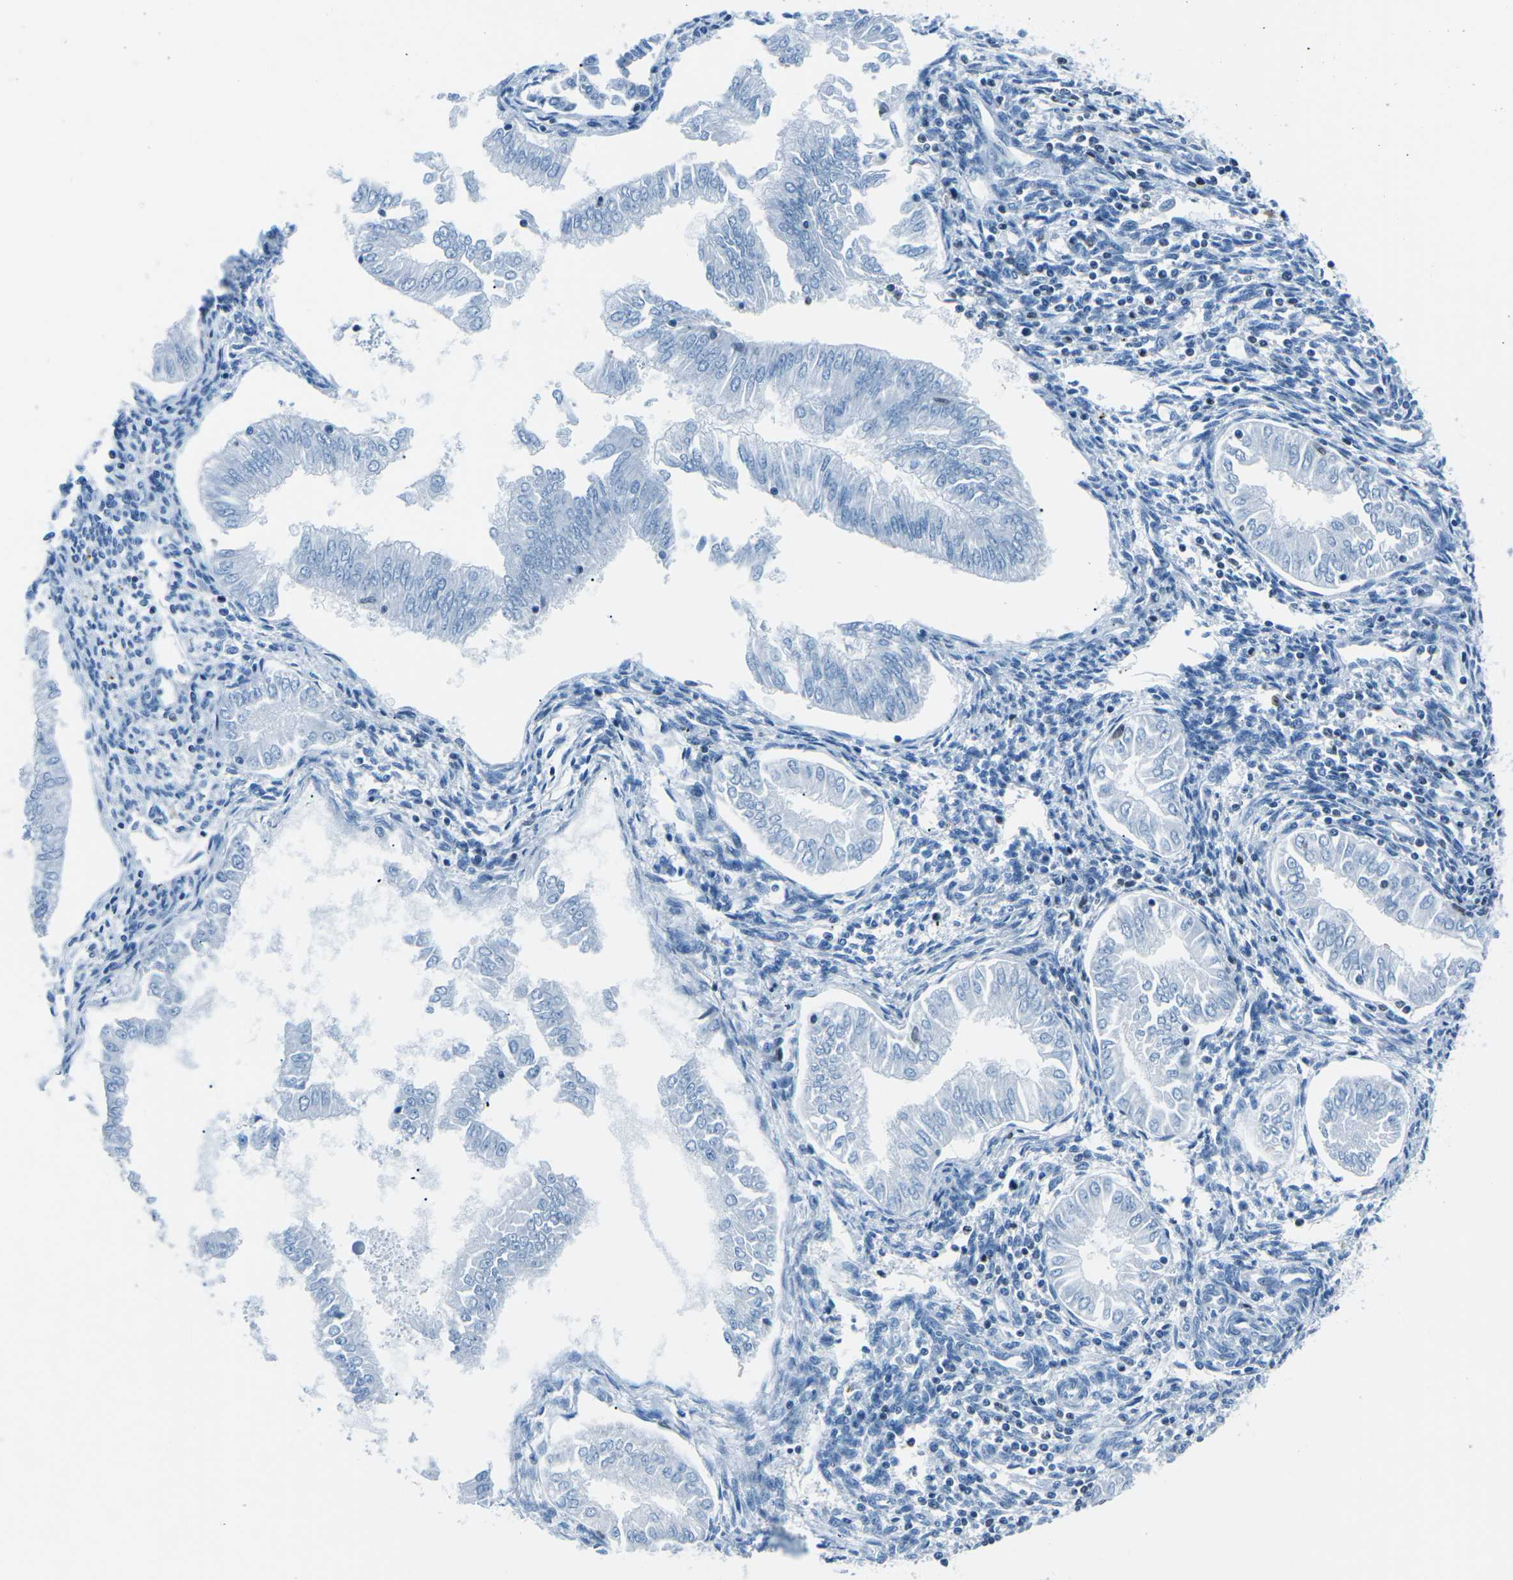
{"staining": {"intensity": "negative", "quantity": "none", "location": "none"}, "tissue": "endometrial cancer", "cell_type": "Tumor cells", "image_type": "cancer", "snomed": [{"axis": "morphology", "description": "Adenocarcinoma, NOS"}, {"axis": "topography", "description": "Endometrium"}], "caption": "This is a photomicrograph of IHC staining of adenocarcinoma (endometrial), which shows no expression in tumor cells. The staining is performed using DAB brown chromogen with nuclei counter-stained in using hematoxylin.", "gene": "CELF2", "patient": {"sex": "female", "age": 53}}